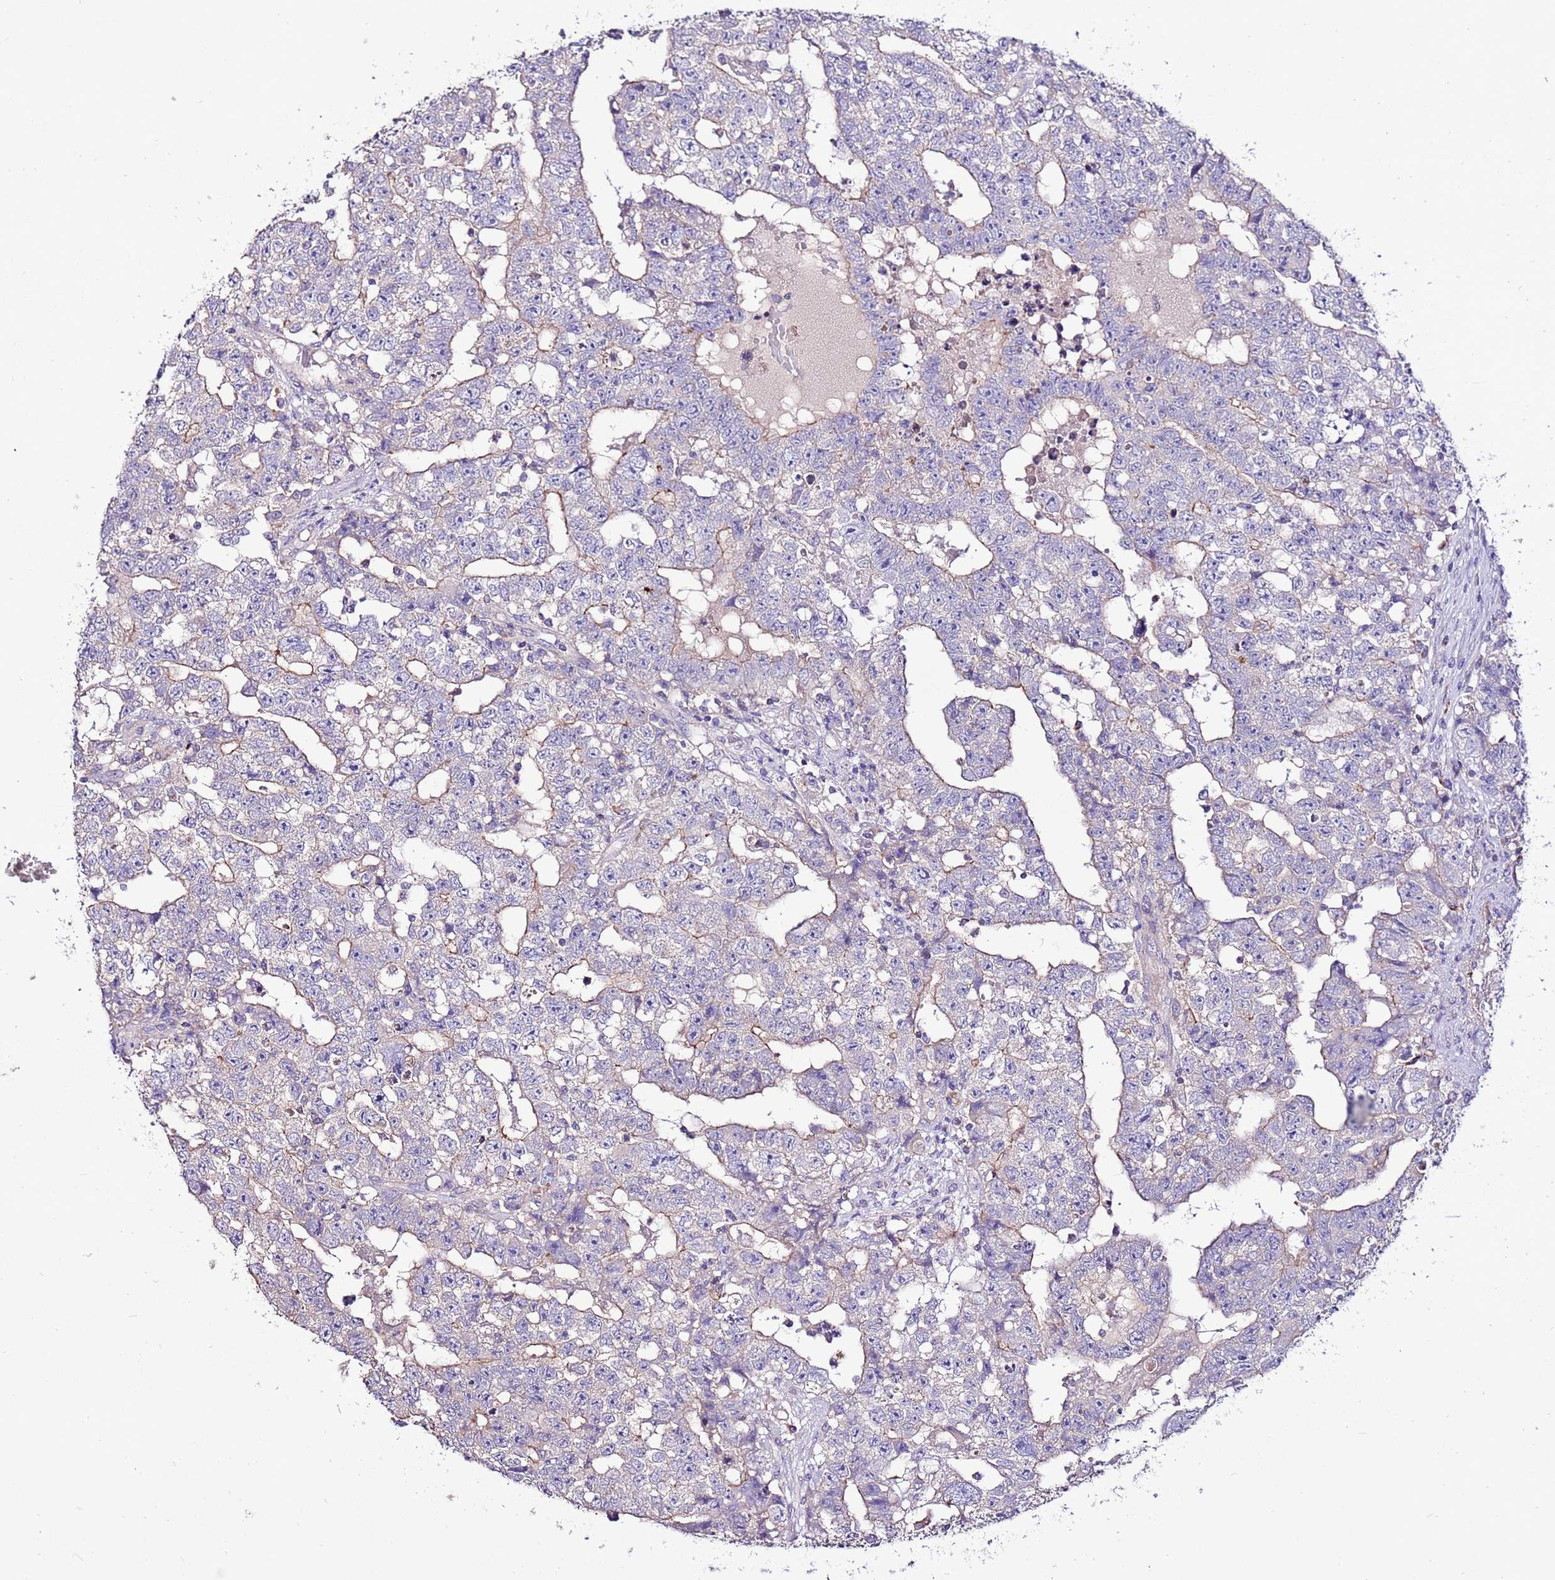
{"staining": {"intensity": "weak", "quantity": "25%-75%", "location": "cytoplasmic/membranous"}, "tissue": "testis cancer", "cell_type": "Tumor cells", "image_type": "cancer", "snomed": [{"axis": "morphology", "description": "Carcinoma, Embryonal, NOS"}, {"axis": "topography", "description": "Testis"}], "caption": "Immunohistochemistry of testis cancer (embryonal carcinoma) demonstrates low levels of weak cytoplasmic/membranous expression in approximately 25%-75% of tumor cells.", "gene": "TMEM106C", "patient": {"sex": "male", "age": 25}}